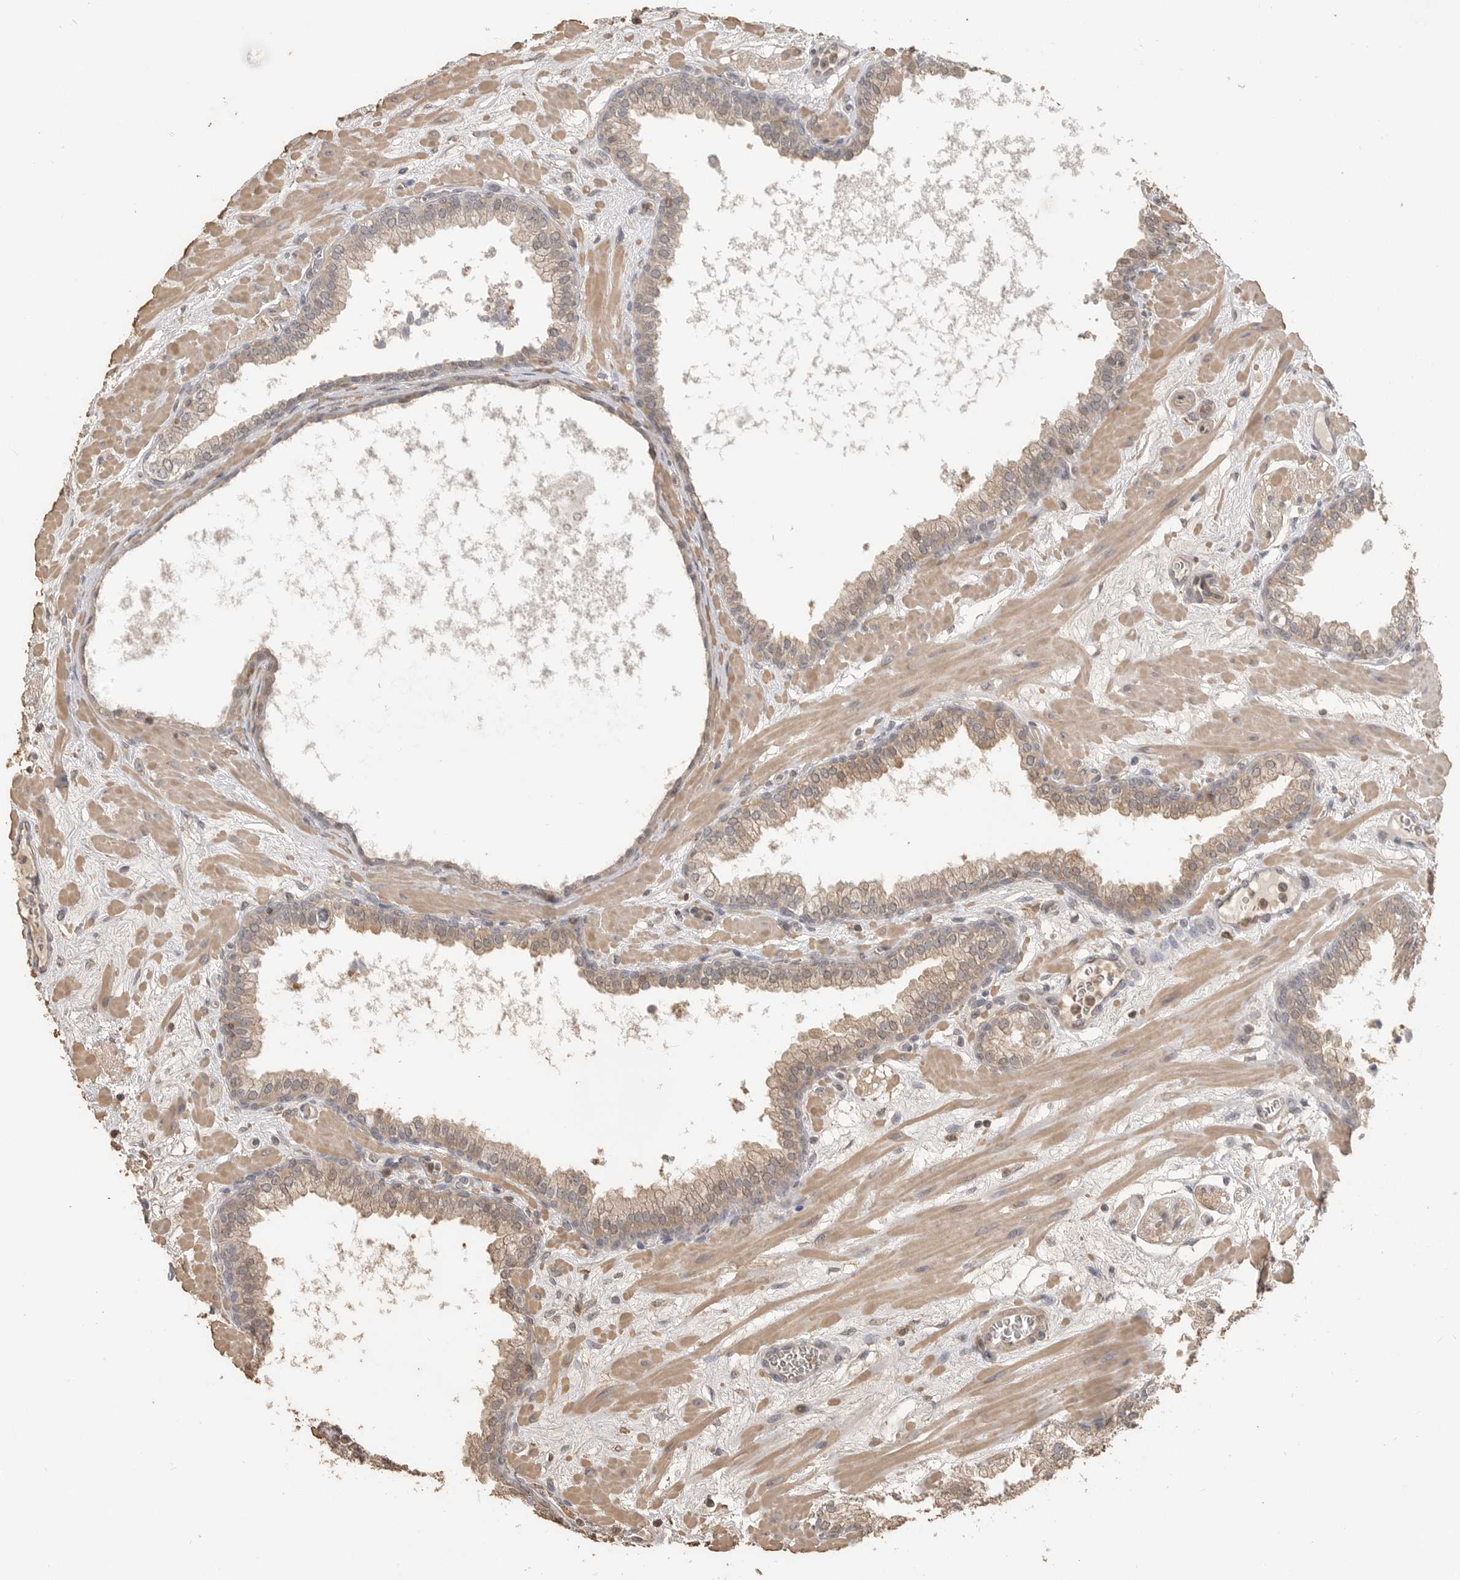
{"staining": {"intensity": "weak", "quantity": ">75%", "location": "cytoplasmic/membranous"}, "tissue": "prostate", "cell_type": "Glandular cells", "image_type": "normal", "snomed": [{"axis": "morphology", "description": "Normal tissue, NOS"}, {"axis": "morphology", "description": "Urothelial carcinoma, Low grade"}, {"axis": "topography", "description": "Urinary bladder"}, {"axis": "topography", "description": "Prostate"}], "caption": "Immunohistochemistry (IHC) (DAB) staining of unremarkable prostate displays weak cytoplasmic/membranous protein staining in approximately >75% of glandular cells. Immunohistochemistry stains the protein in brown and the nuclei are stained blue.", "gene": "MAP2K1", "patient": {"sex": "male", "age": 60}}